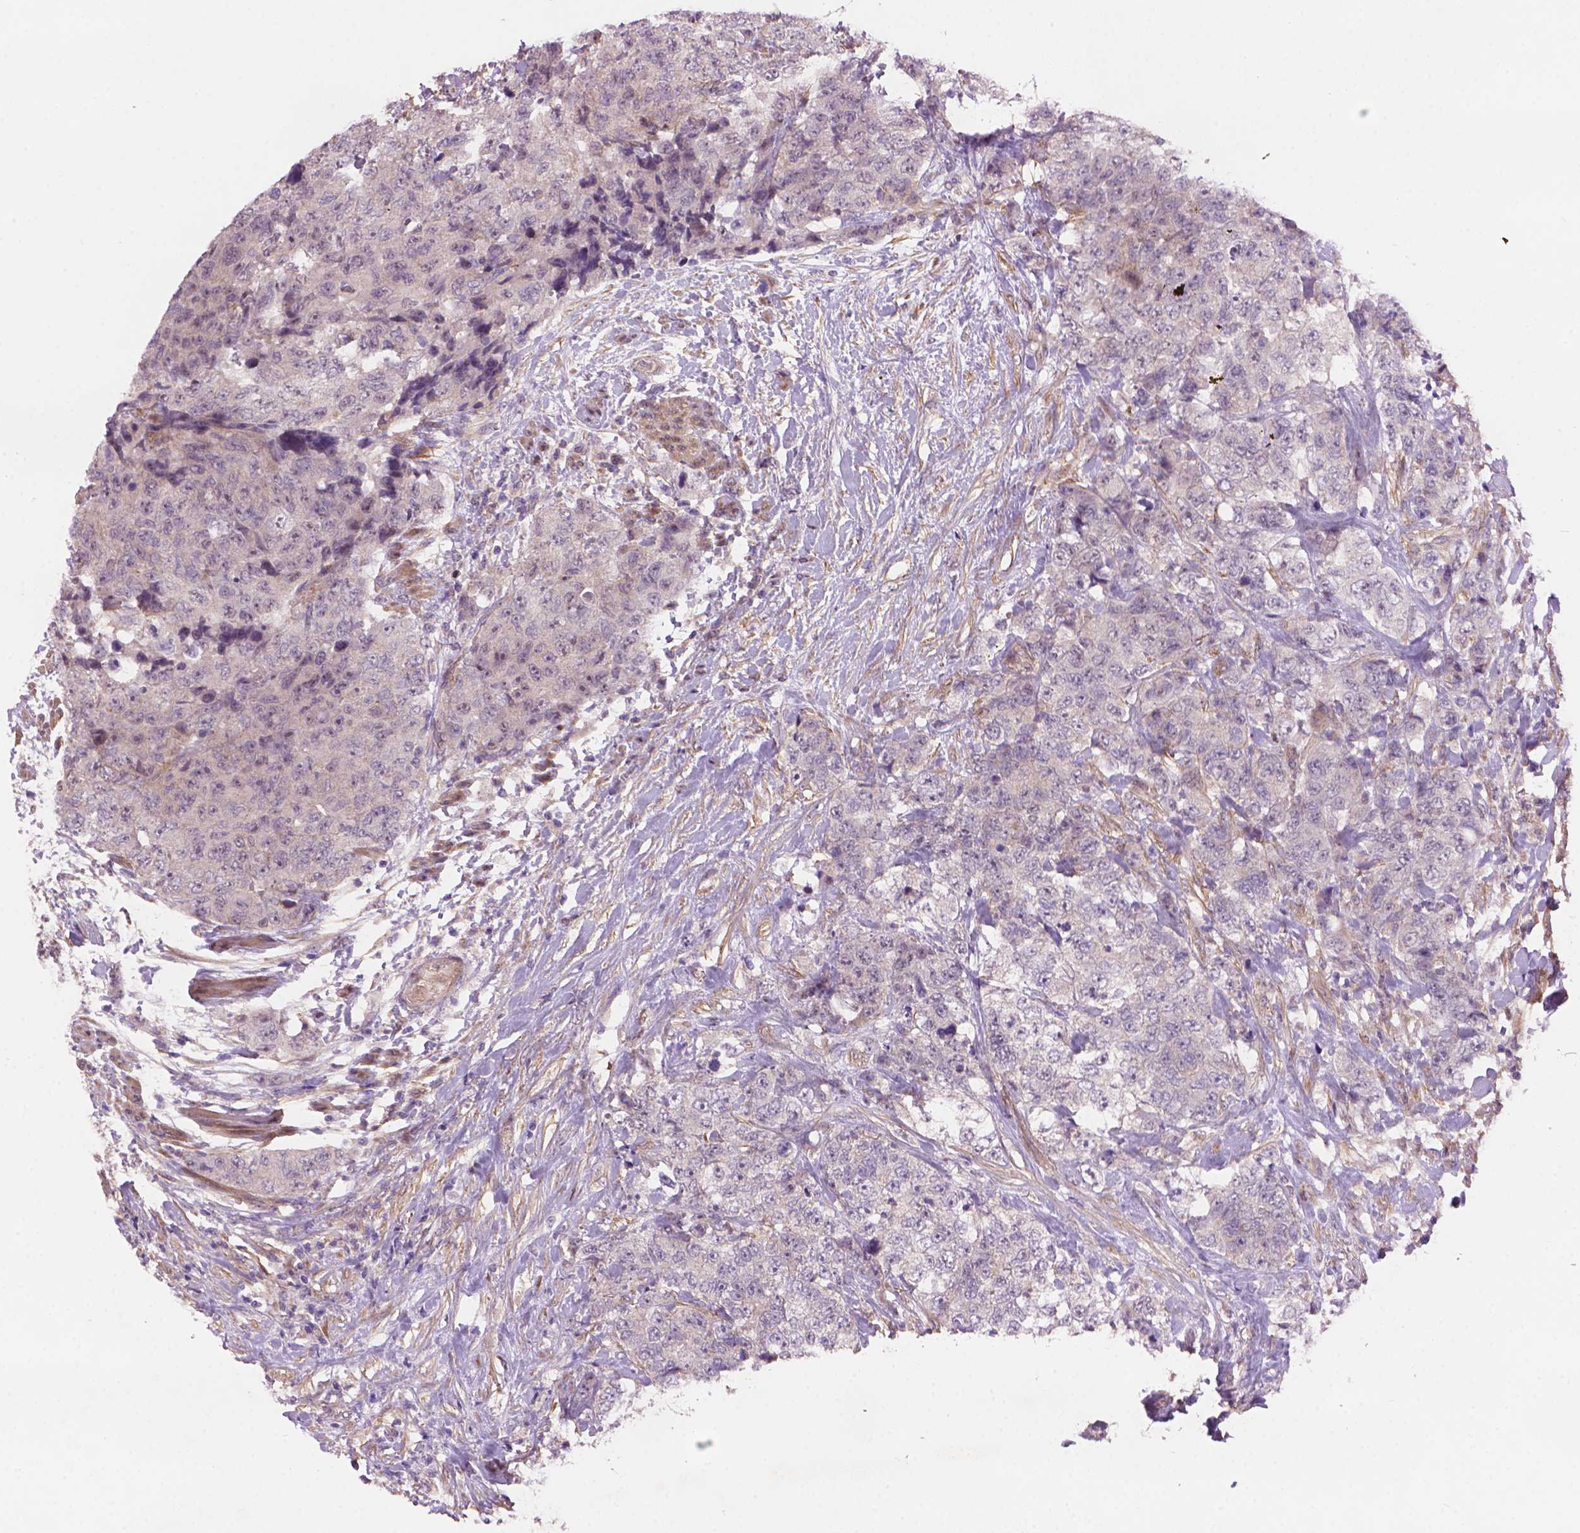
{"staining": {"intensity": "negative", "quantity": "none", "location": "none"}, "tissue": "urothelial cancer", "cell_type": "Tumor cells", "image_type": "cancer", "snomed": [{"axis": "morphology", "description": "Urothelial carcinoma, High grade"}, {"axis": "topography", "description": "Urinary bladder"}], "caption": "Urothelial cancer was stained to show a protein in brown. There is no significant expression in tumor cells.", "gene": "AMMECR1", "patient": {"sex": "female", "age": 78}}